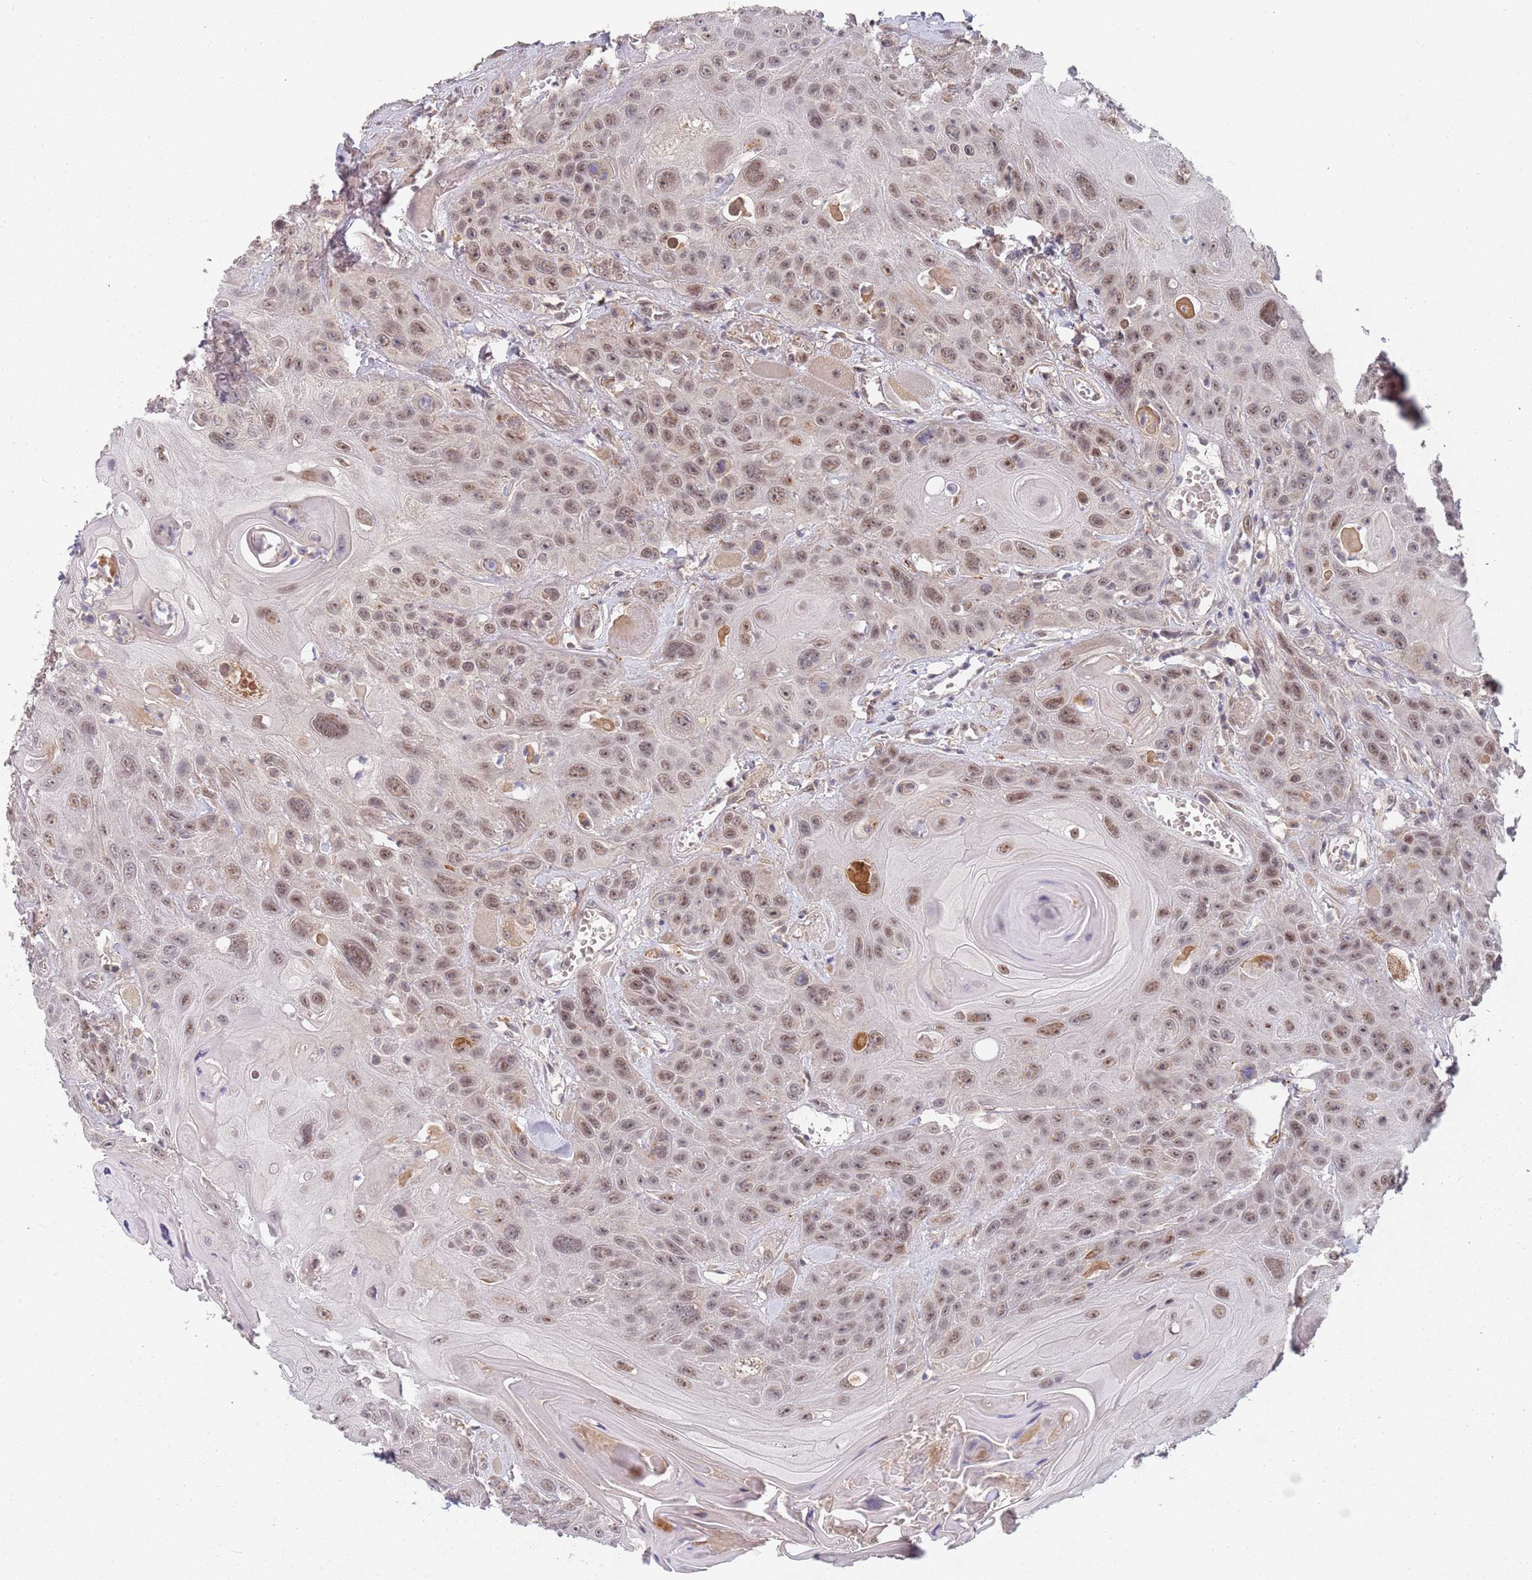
{"staining": {"intensity": "weak", "quantity": ">75%", "location": "nuclear"}, "tissue": "head and neck cancer", "cell_type": "Tumor cells", "image_type": "cancer", "snomed": [{"axis": "morphology", "description": "Squamous cell carcinoma, NOS"}, {"axis": "topography", "description": "Head-Neck"}], "caption": "IHC photomicrograph of human head and neck cancer (squamous cell carcinoma) stained for a protein (brown), which demonstrates low levels of weak nuclear positivity in approximately >75% of tumor cells.", "gene": "B4GALT4", "patient": {"sex": "female", "age": 59}}